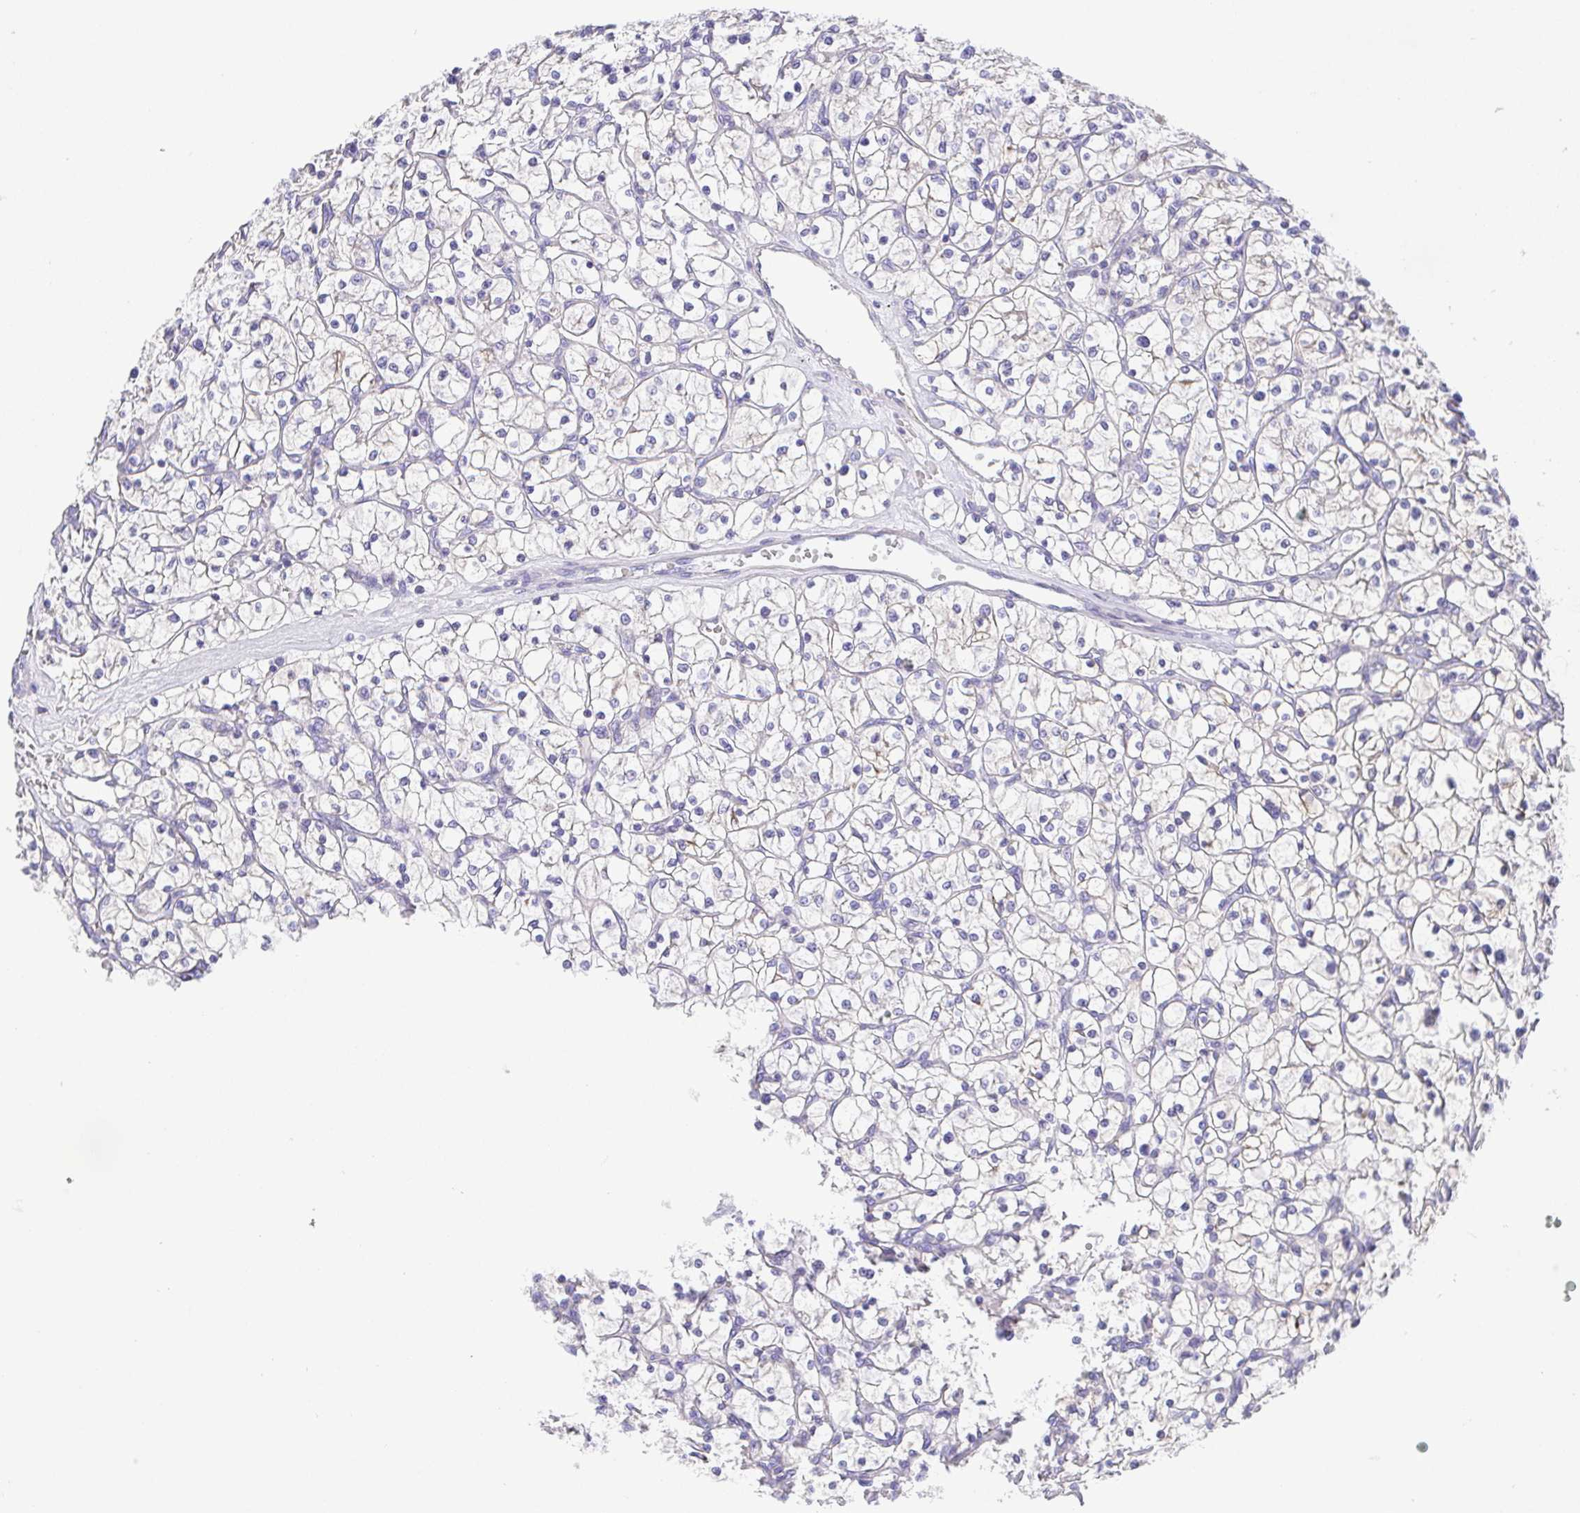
{"staining": {"intensity": "negative", "quantity": "none", "location": "none"}, "tissue": "renal cancer", "cell_type": "Tumor cells", "image_type": "cancer", "snomed": [{"axis": "morphology", "description": "Adenocarcinoma, NOS"}, {"axis": "topography", "description": "Kidney"}], "caption": "Immunohistochemistry histopathology image of renal adenocarcinoma stained for a protein (brown), which displays no expression in tumor cells.", "gene": "SLC13A1", "patient": {"sex": "female", "age": 64}}